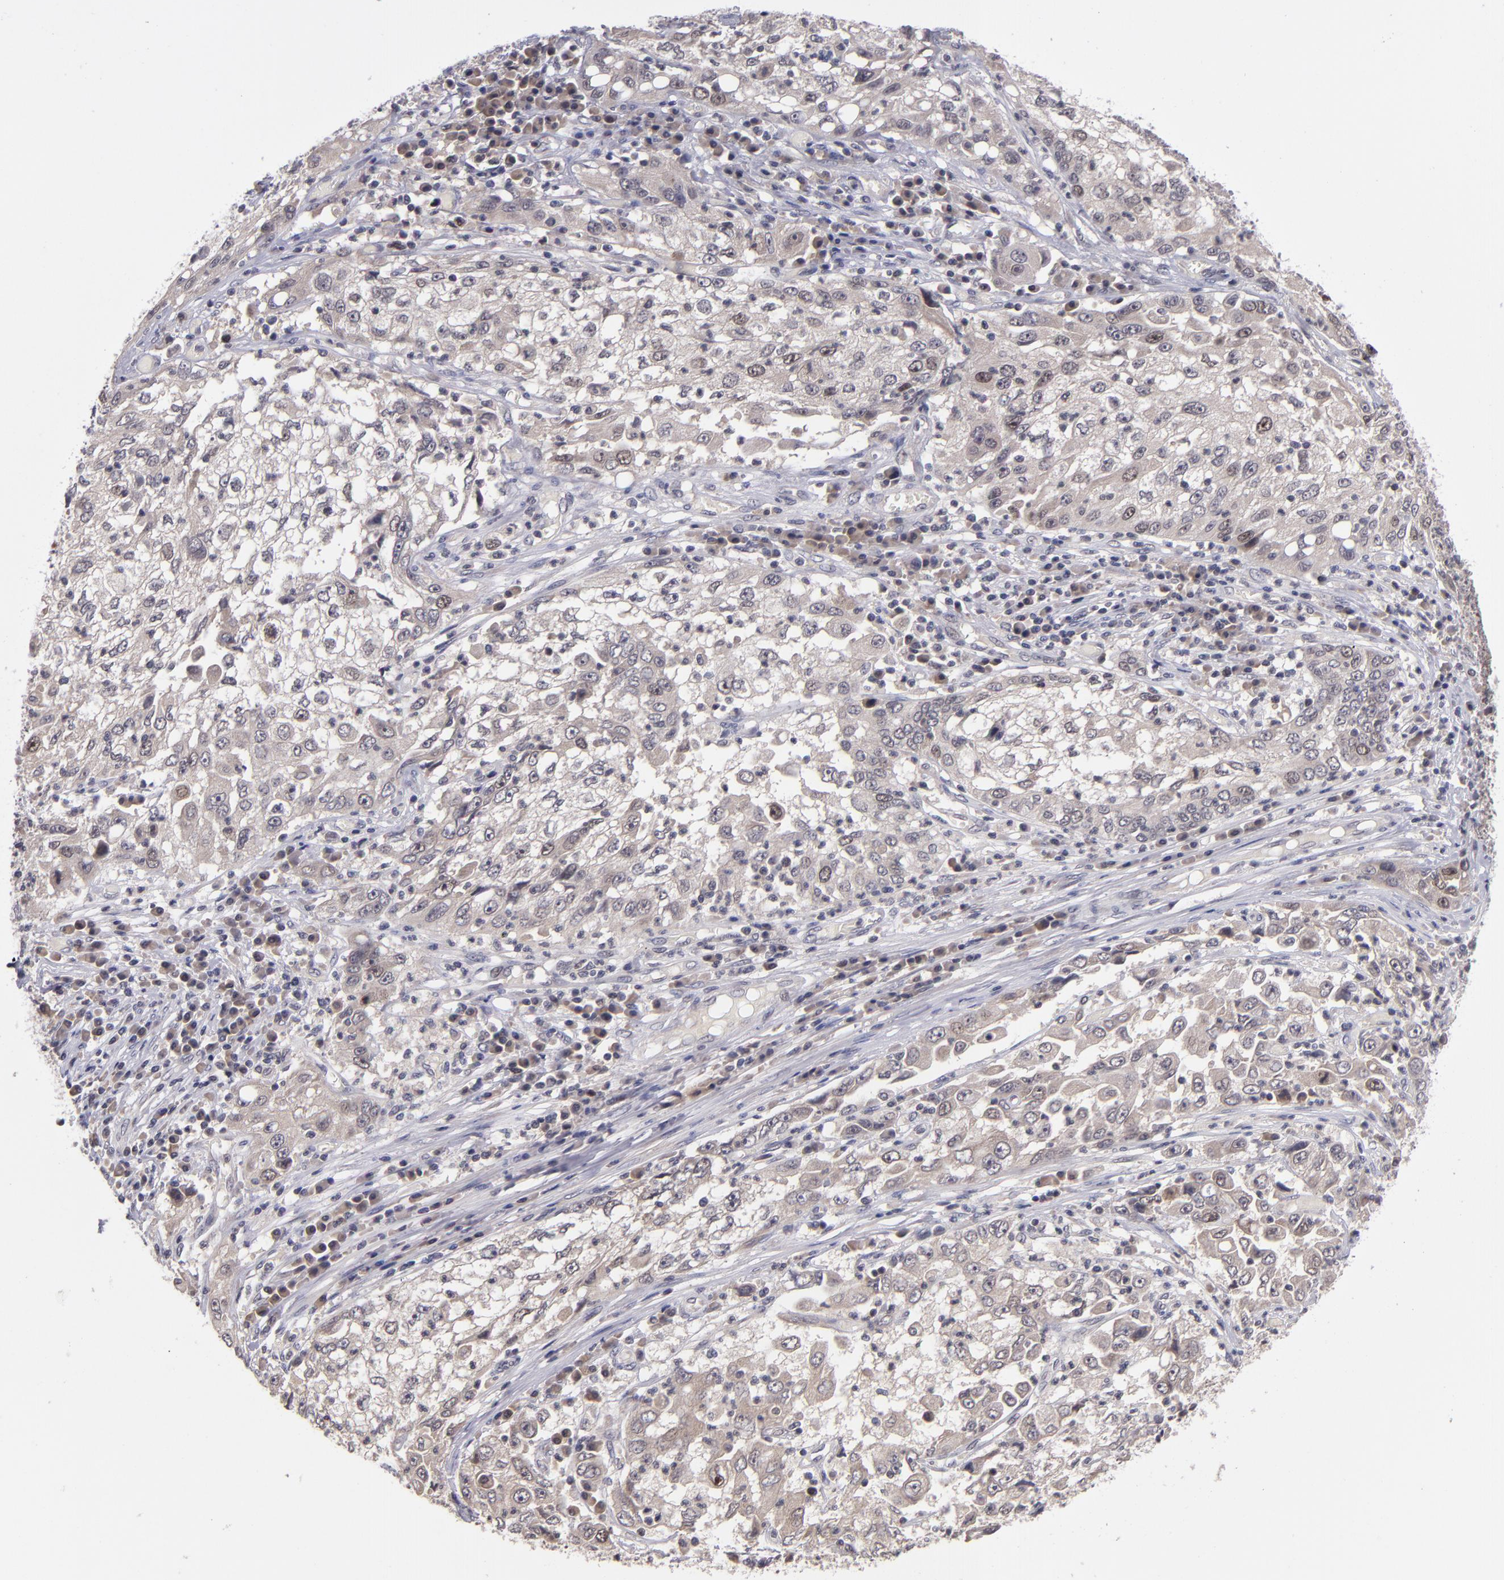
{"staining": {"intensity": "weak", "quantity": "<25%", "location": "nuclear"}, "tissue": "cervical cancer", "cell_type": "Tumor cells", "image_type": "cancer", "snomed": [{"axis": "morphology", "description": "Squamous cell carcinoma, NOS"}, {"axis": "topography", "description": "Cervix"}], "caption": "IHC image of neoplastic tissue: cervical squamous cell carcinoma stained with DAB (3,3'-diaminobenzidine) shows no significant protein staining in tumor cells.", "gene": "CDC7", "patient": {"sex": "female", "age": 36}}